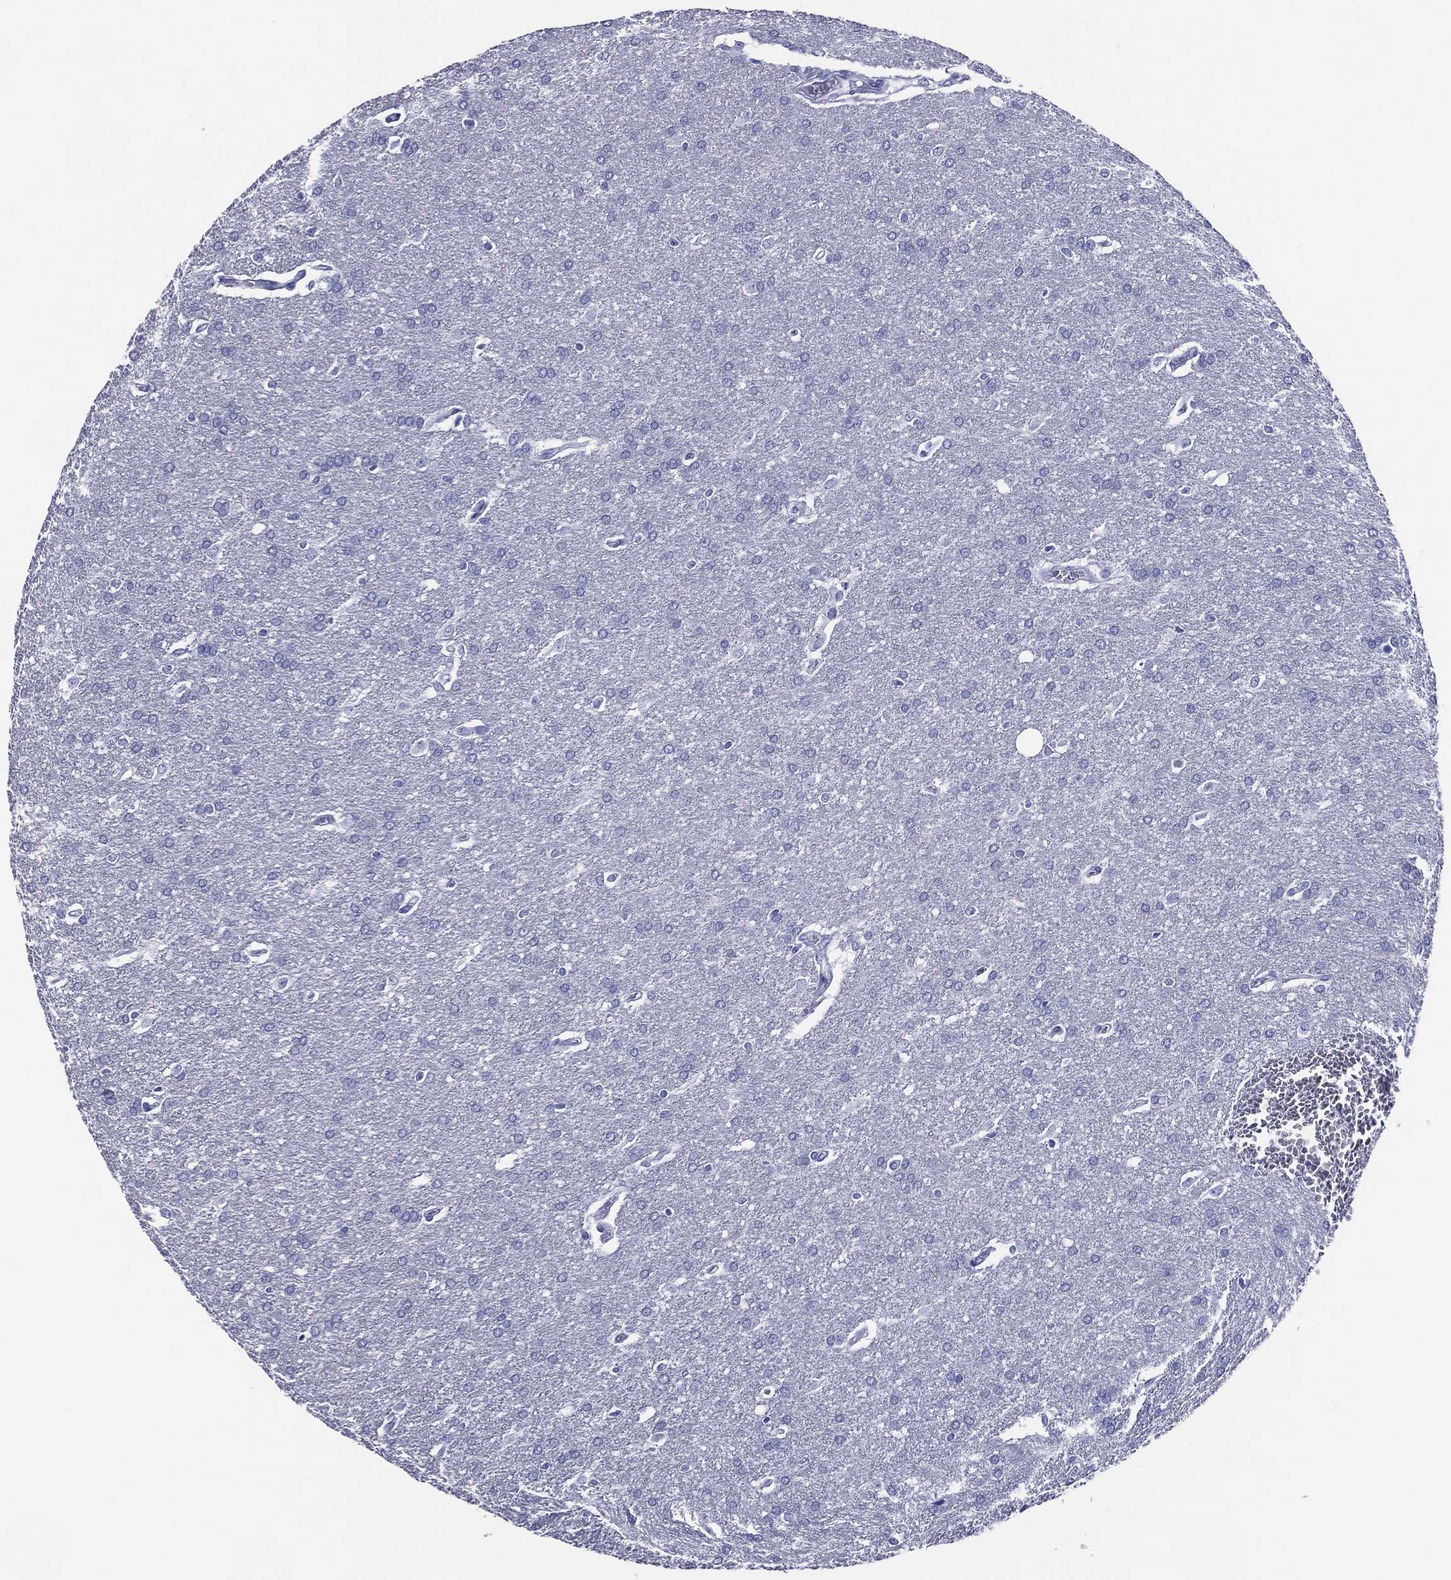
{"staining": {"intensity": "negative", "quantity": "none", "location": "none"}, "tissue": "glioma", "cell_type": "Tumor cells", "image_type": "cancer", "snomed": [{"axis": "morphology", "description": "Glioma, malignant, Low grade"}, {"axis": "topography", "description": "Brain"}], "caption": "DAB (3,3'-diaminobenzidine) immunohistochemical staining of human malignant glioma (low-grade) exhibits no significant positivity in tumor cells. (Brightfield microscopy of DAB (3,3'-diaminobenzidine) immunohistochemistry (IHC) at high magnification).", "gene": "ACE2", "patient": {"sex": "female", "age": 32}}